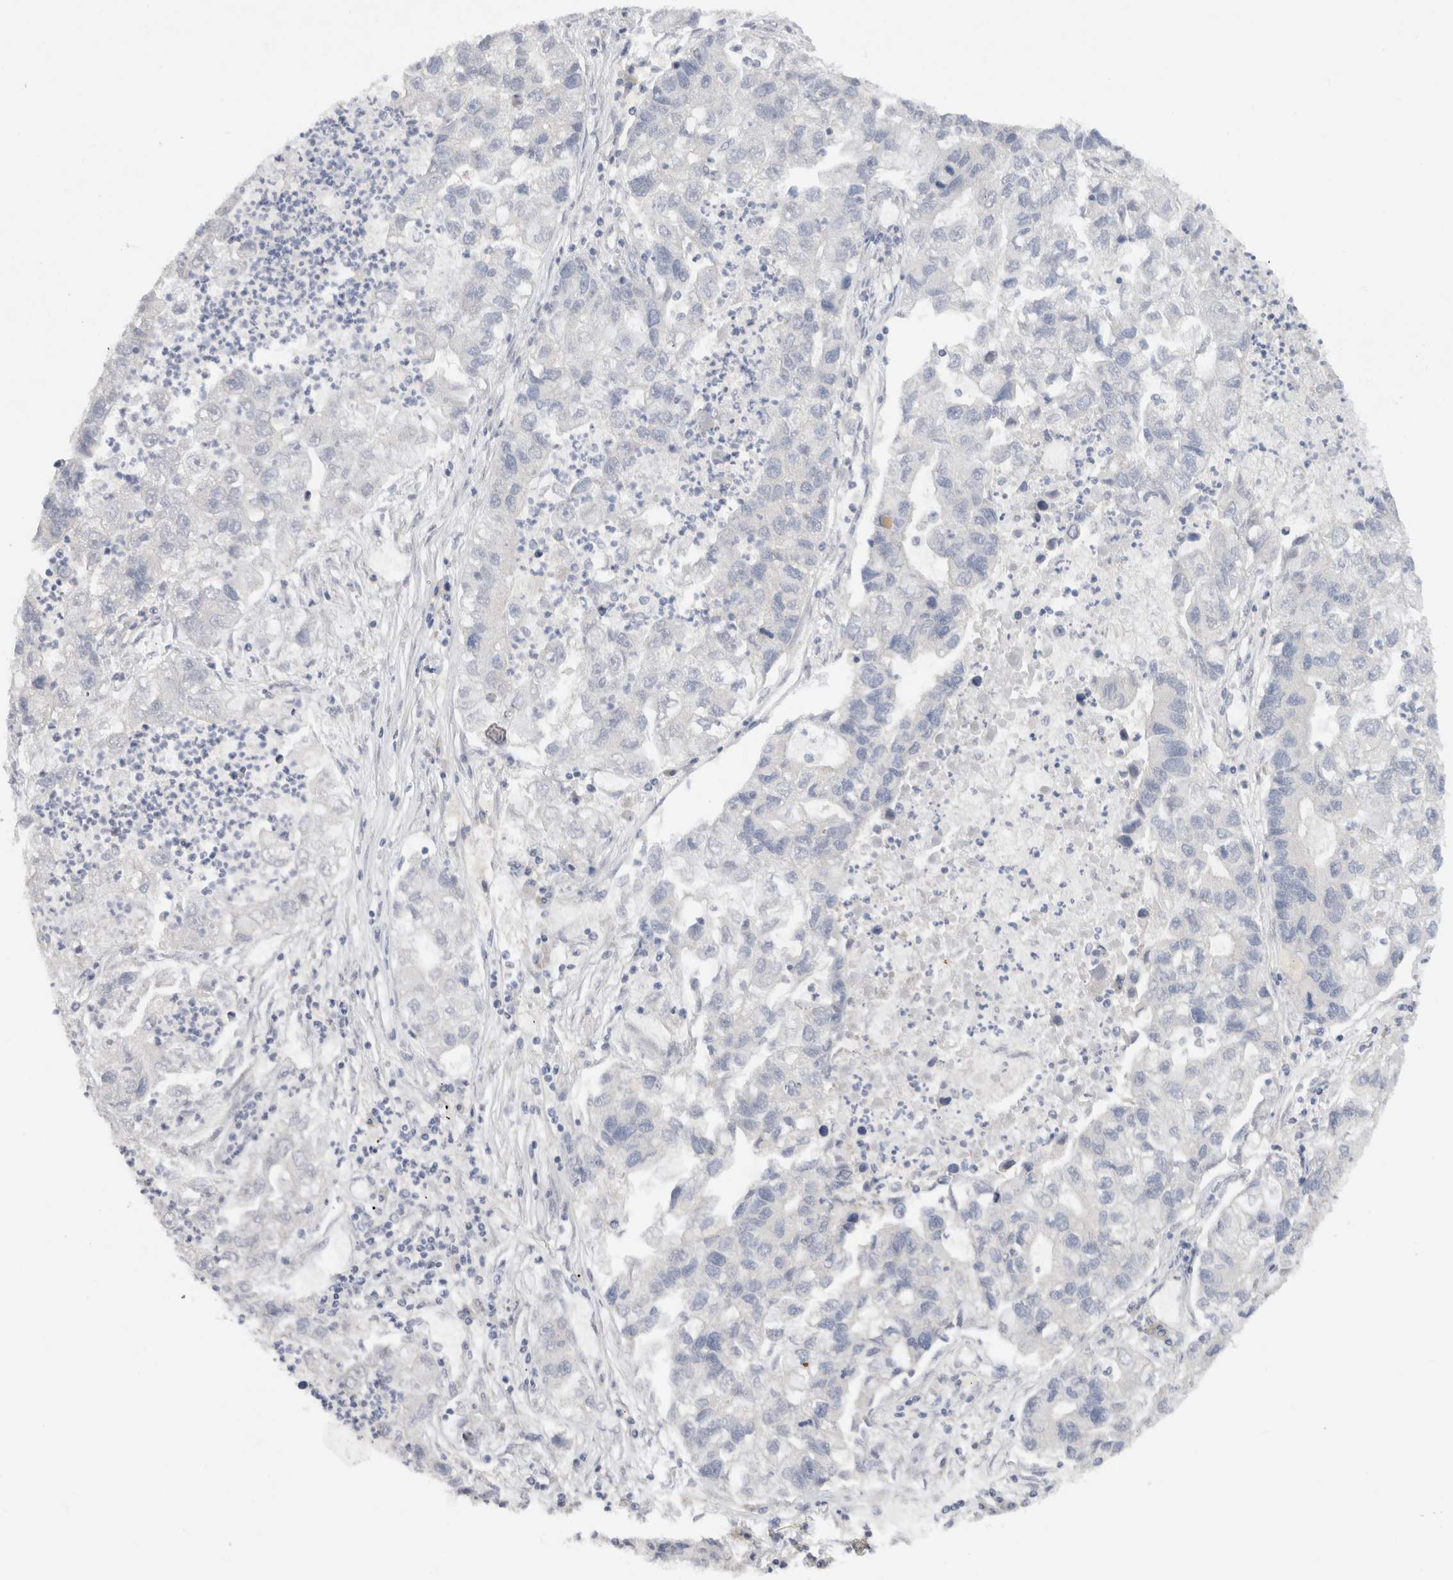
{"staining": {"intensity": "negative", "quantity": "none", "location": "none"}, "tissue": "lung cancer", "cell_type": "Tumor cells", "image_type": "cancer", "snomed": [{"axis": "morphology", "description": "Adenocarcinoma, NOS"}, {"axis": "topography", "description": "Lung"}], "caption": "This is a photomicrograph of IHC staining of adenocarcinoma (lung), which shows no positivity in tumor cells.", "gene": "CHRM4", "patient": {"sex": "female", "age": 51}}